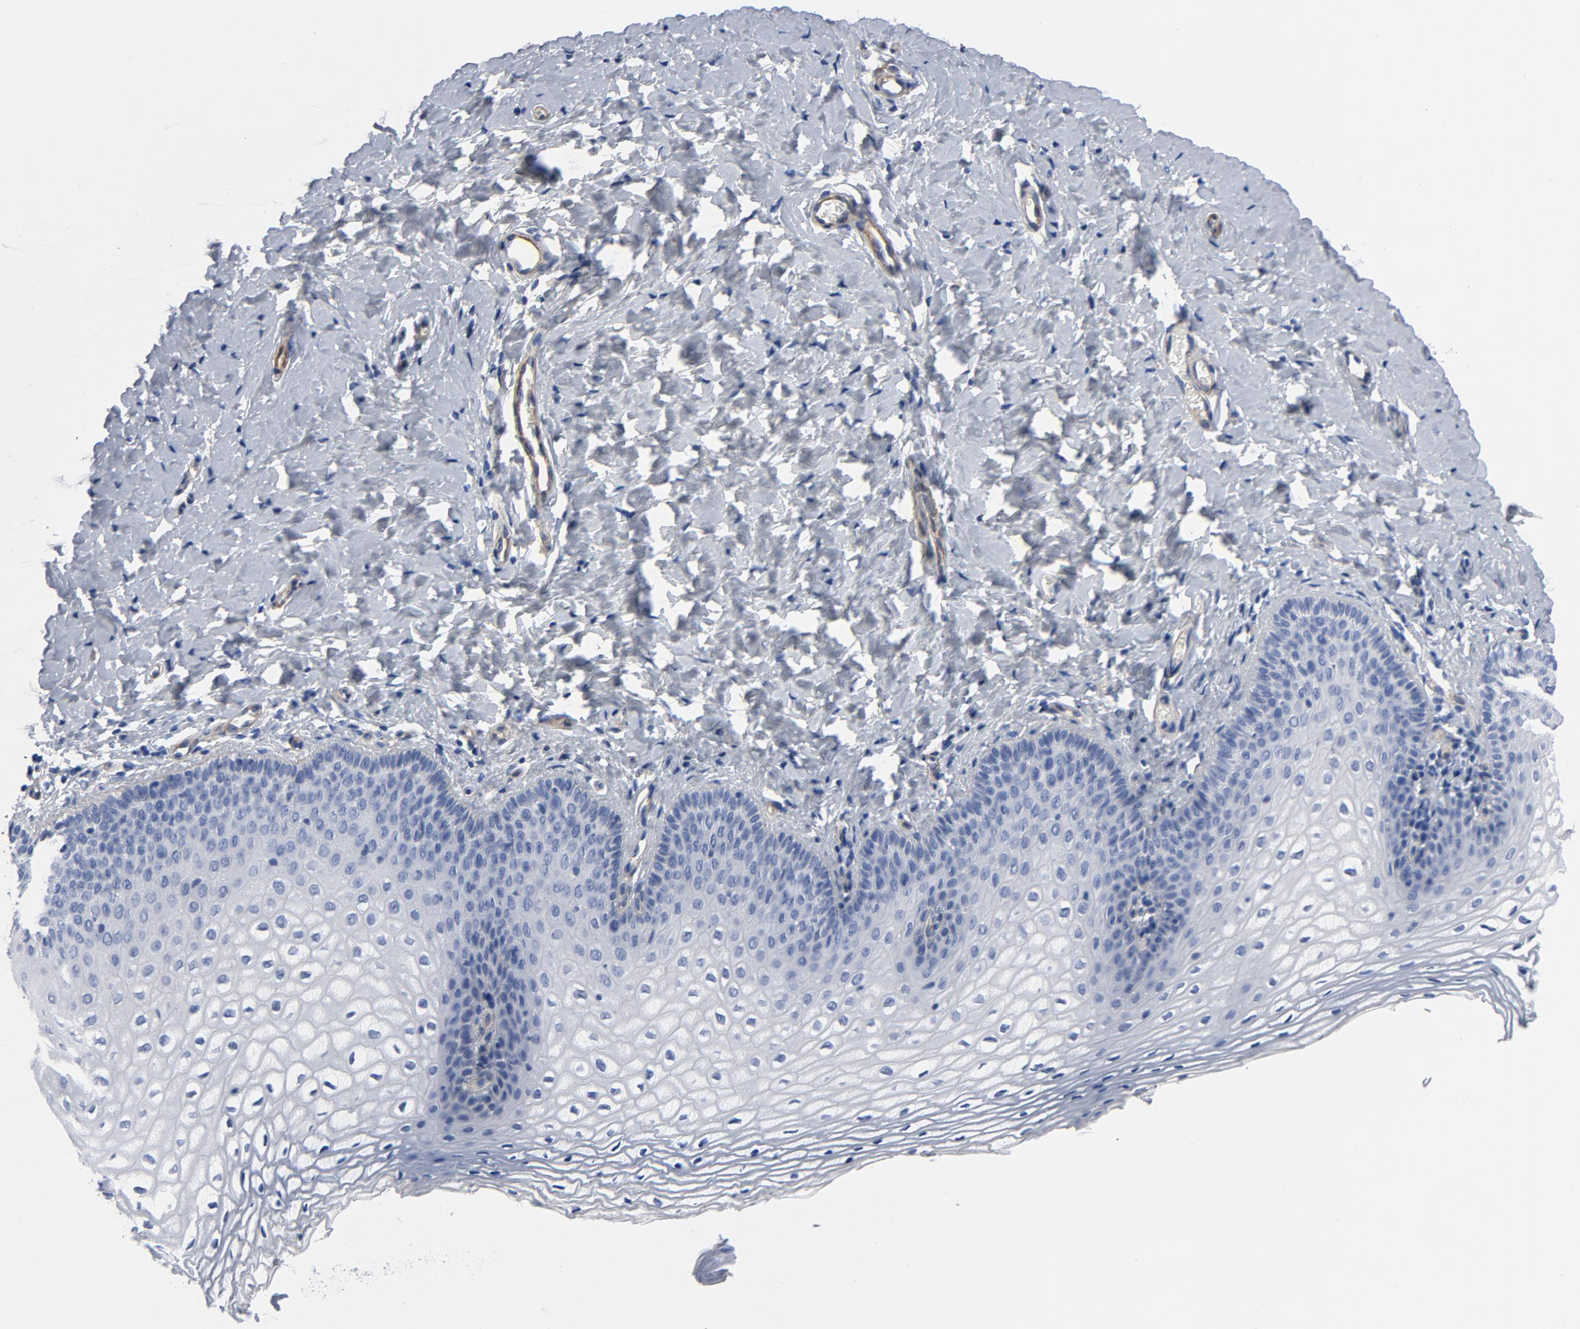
{"staining": {"intensity": "moderate", "quantity": "<25%", "location": "cytoplasmic/membranous"}, "tissue": "vagina", "cell_type": "Squamous epithelial cells", "image_type": "normal", "snomed": [{"axis": "morphology", "description": "Normal tissue, NOS"}, {"axis": "topography", "description": "Vagina"}], "caption": "Moderate cytoplasmic/membranous expression is appreciated in approximately <25% of squamous epithelial cells in unremarkable vagina.", "gene": "LAMC1", "patient": {"sex": "female", "age": 55}}